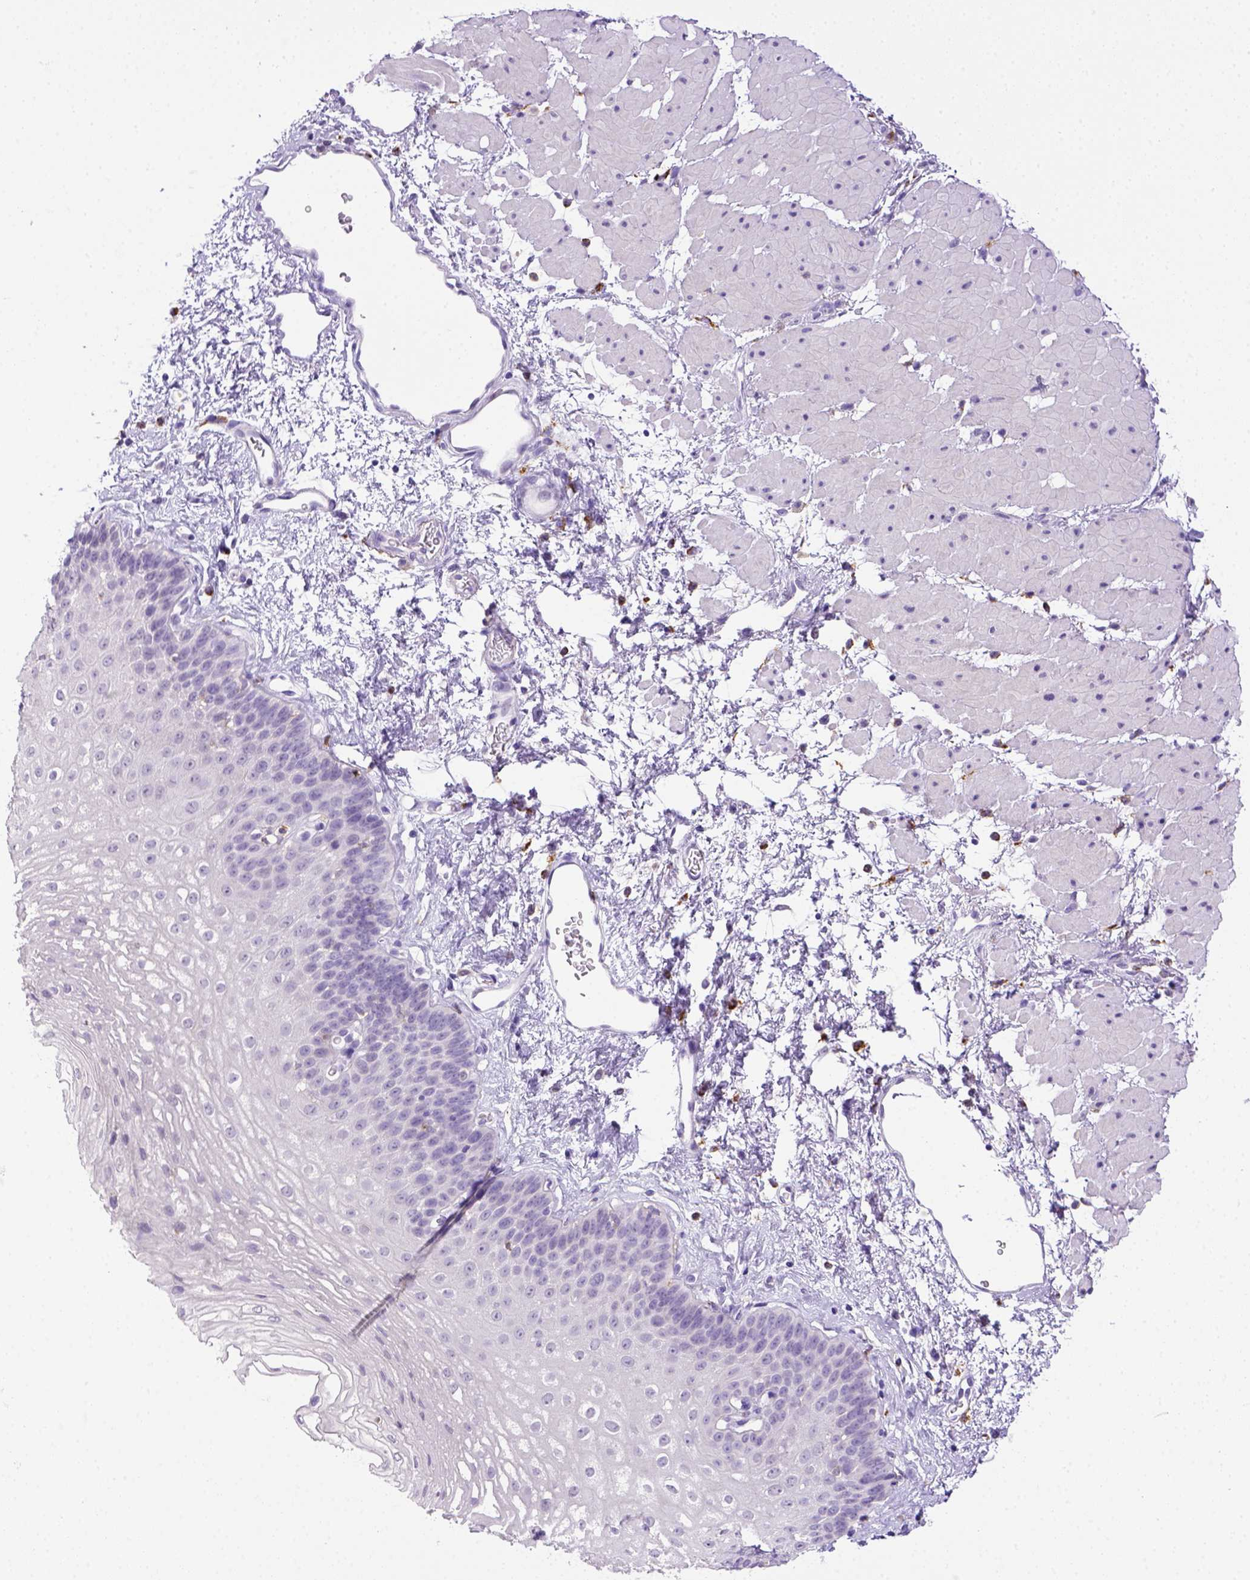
{"staining": {"intensity": "negative", "quantity": "none", "location": "none"}, "tissue": "esophagus", "cell_type": "Squamous epithelial cells", "image_type": "normal", "snomed": [{"axis": "morphology", "description": "Normal tissue, NOS"}, {"axis": "topography", "description": "Esophagus"}], "caption": "Immunohistochemical staining of unremarkable esophagus exhibits no significant staining in squamous epithelial cells. The staining was performed using DAB to visualize the protein expression in brown, while the nuclei were stained in blue with hematoxylin (Magnification: 20x).", "gene": "CD68", "patient": {"sex": "female", "age": 62}}